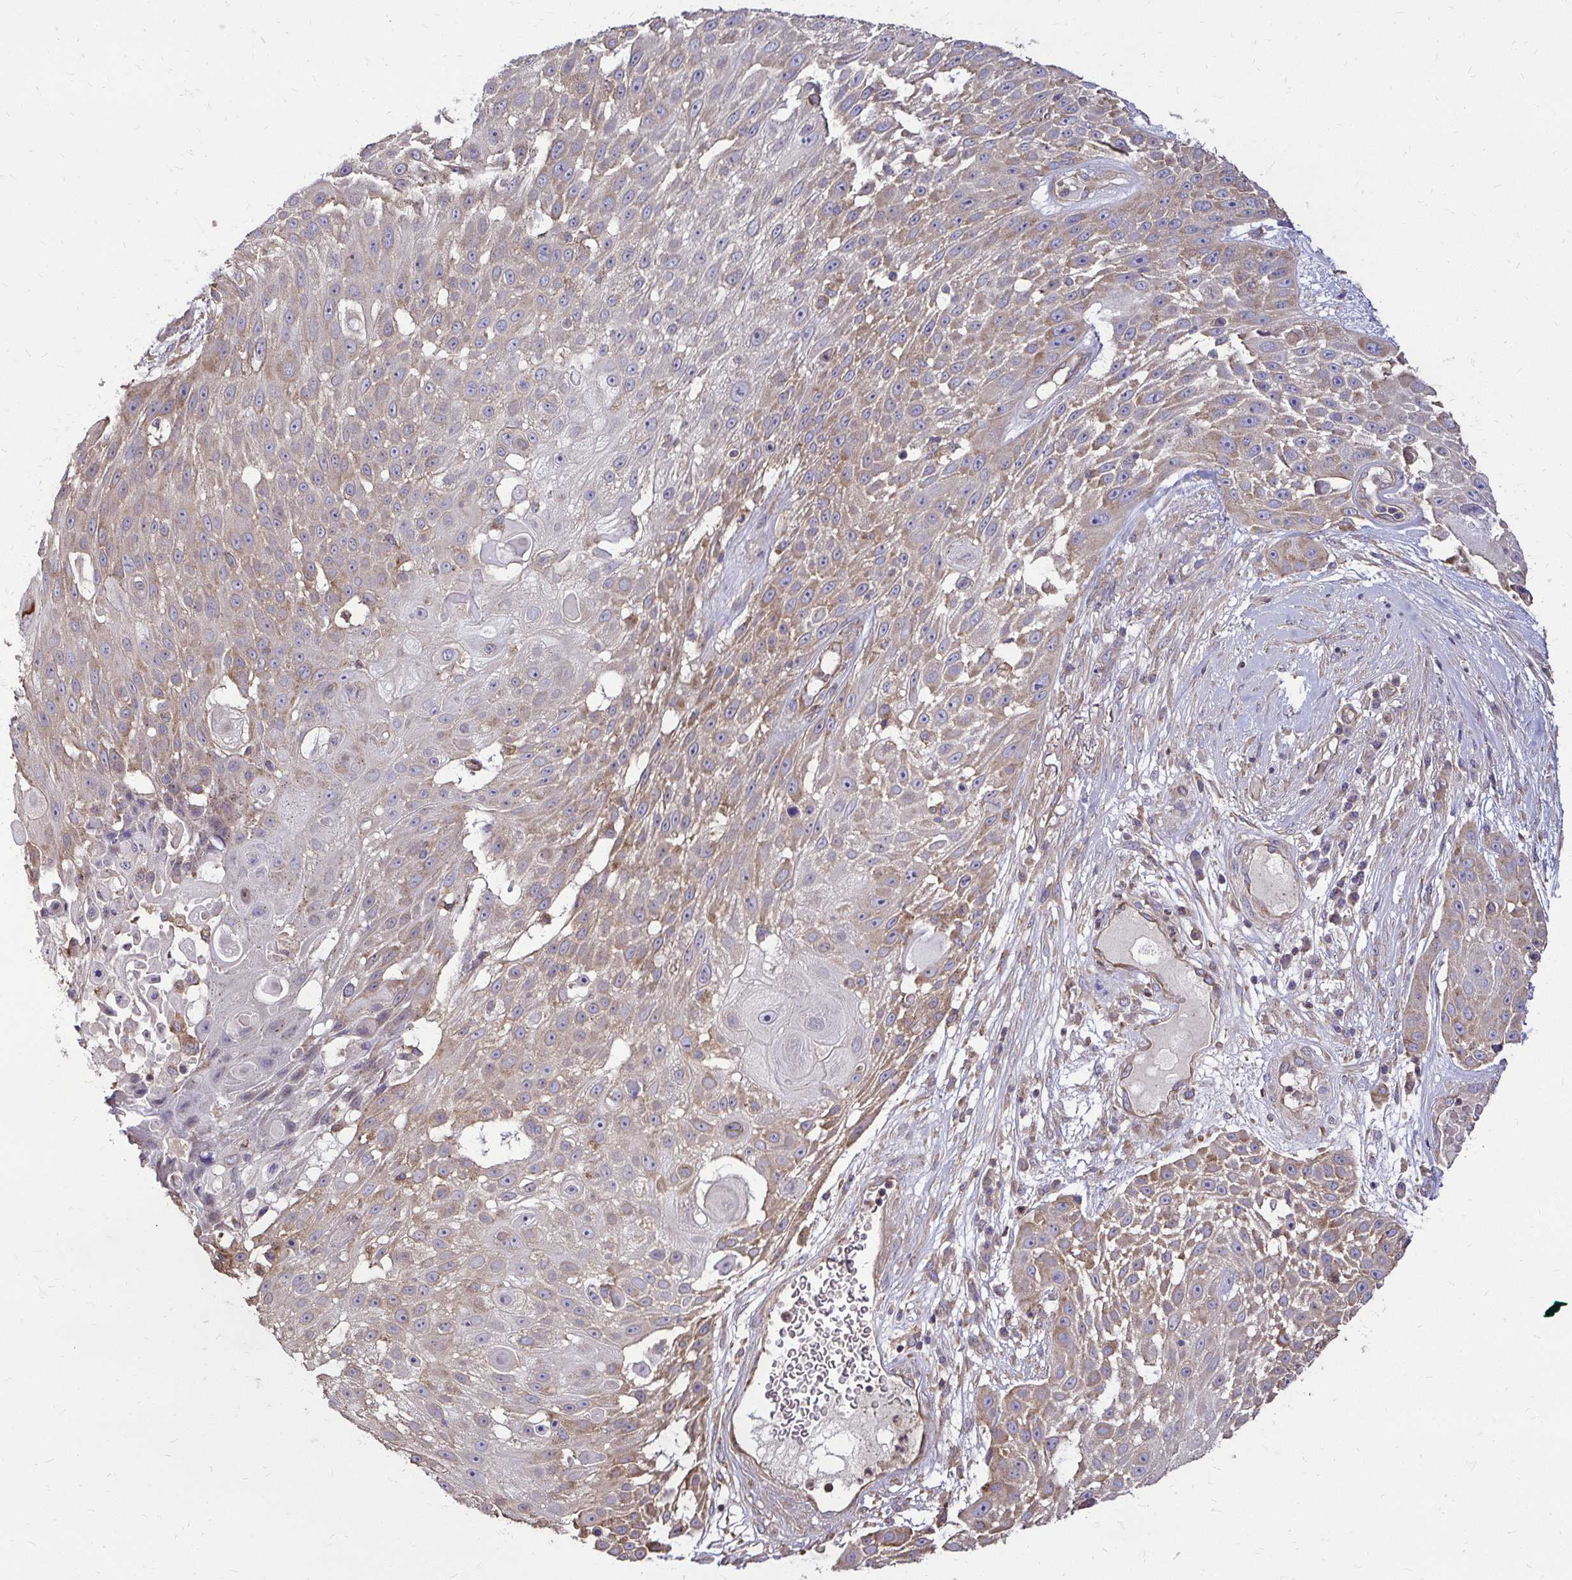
{"staining": {"intensity": "moderate", "quantity": "25%-75%", "location": "cytoplasmic/membranous"}, "tissue": "skin cancer", "cell_type": "Tumor cells", "image_type": "cancer", "snomed": [{"axis": "morphology", "description": "Squamous cell carcinoma, NOS"}, {"axis": "topography", "description": "Skin"}], "caption": "Squamous cell carcinoma (skin) stained for a protein (brown) displays moderate cytoplasmic/membranous positive expression in approximately 25%-75% of tumor cells.", "gene": "FMR1", "patient": {"sex": "female", "age": 86}}